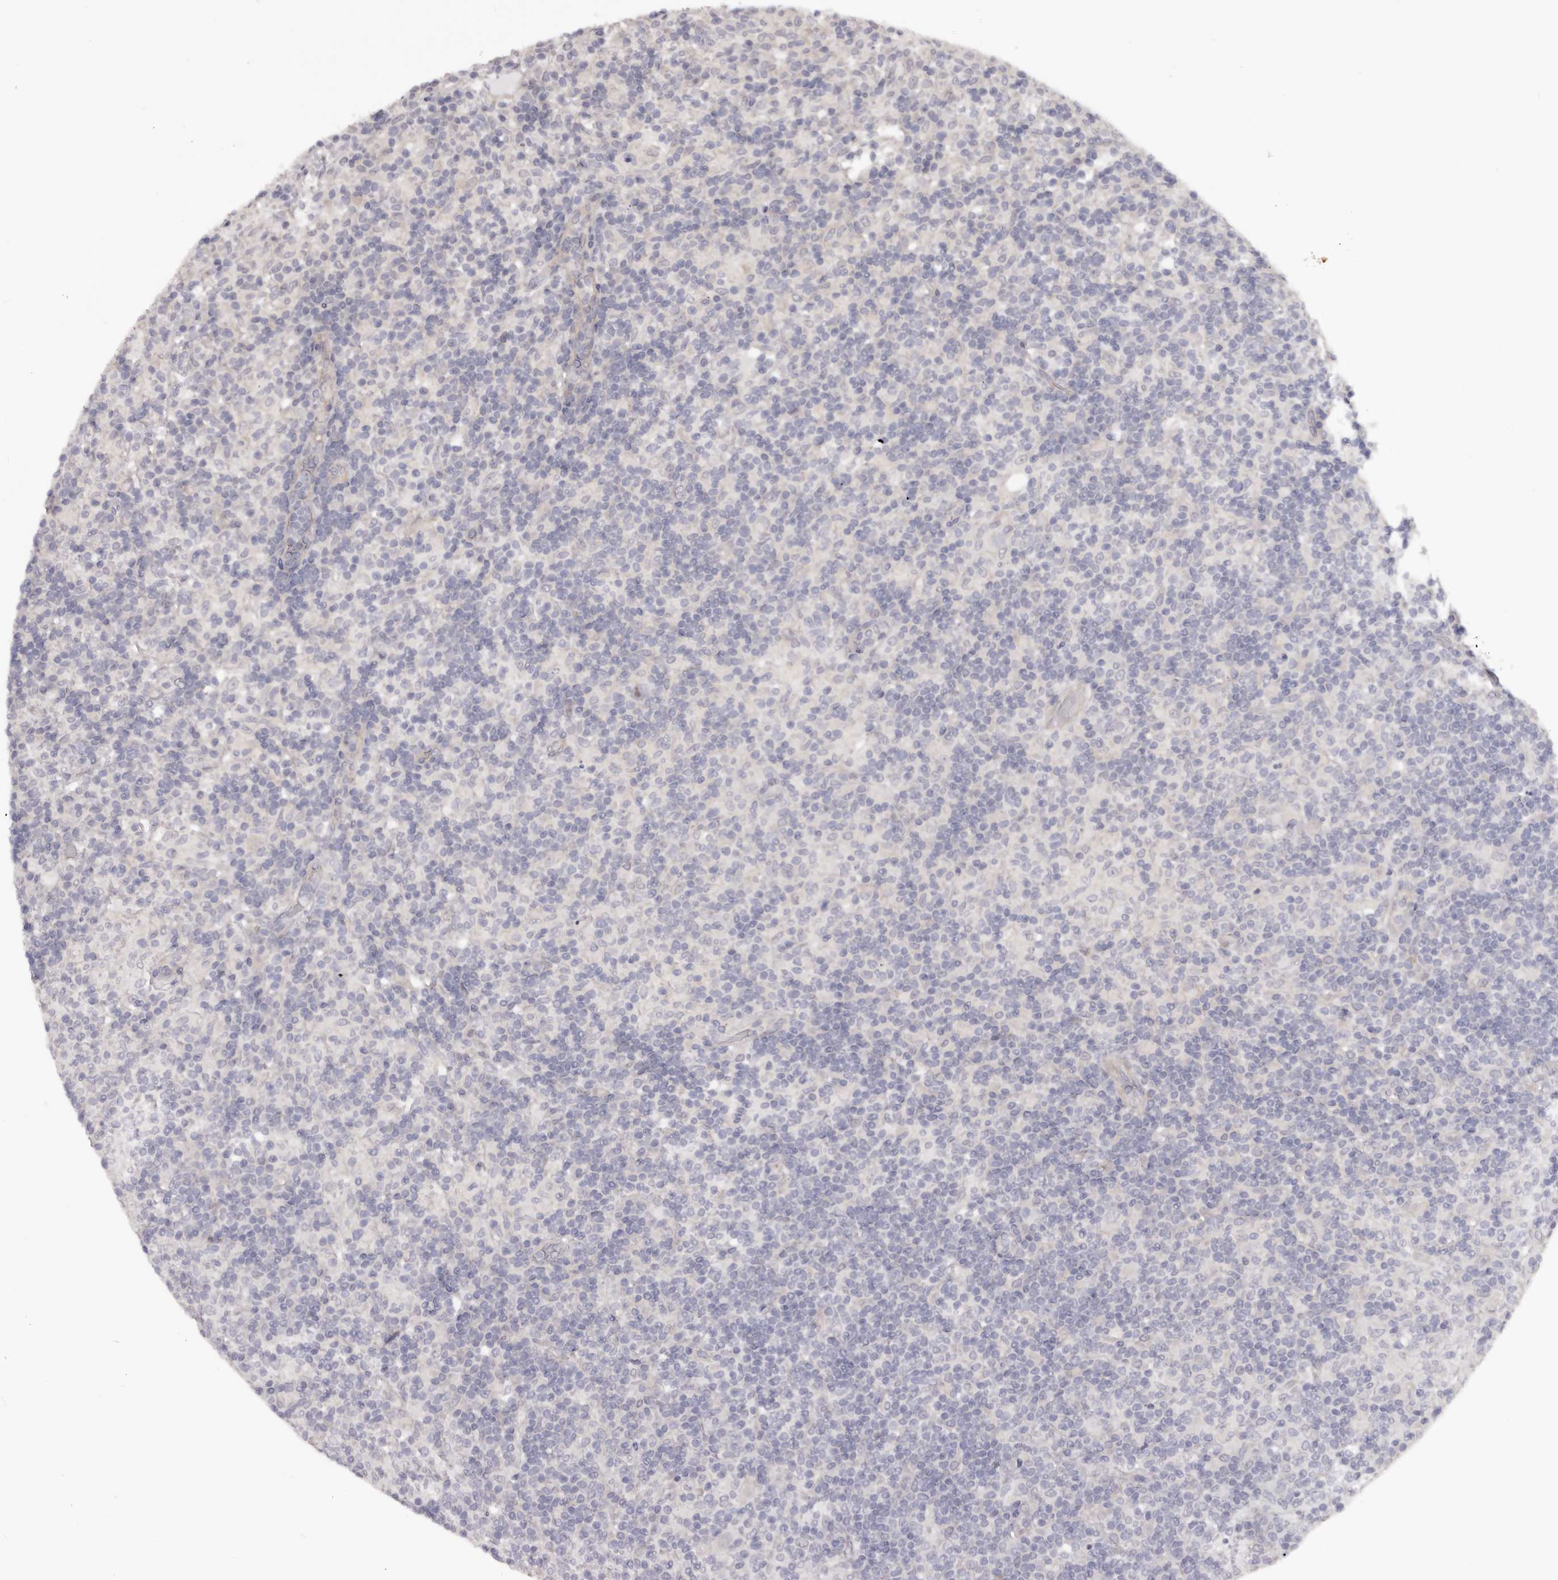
{"staining": {"intensity": "negative", "quantity": "none", "location": "none"}, "tissue": "lymphoma", "cell_type": "Tumor cells", "image_type": "cancer", "snomed": [{"axis": "morphology", "description": "Hodgkin's disease, NOS"}, {"axis": "topography", "description": "Lymph node"}], "caption": "There is no significant positivity in tumor cells of Hodgkin's disease.", "gene": "NOL12", "patient": {"sex": "male", "age": 70}}